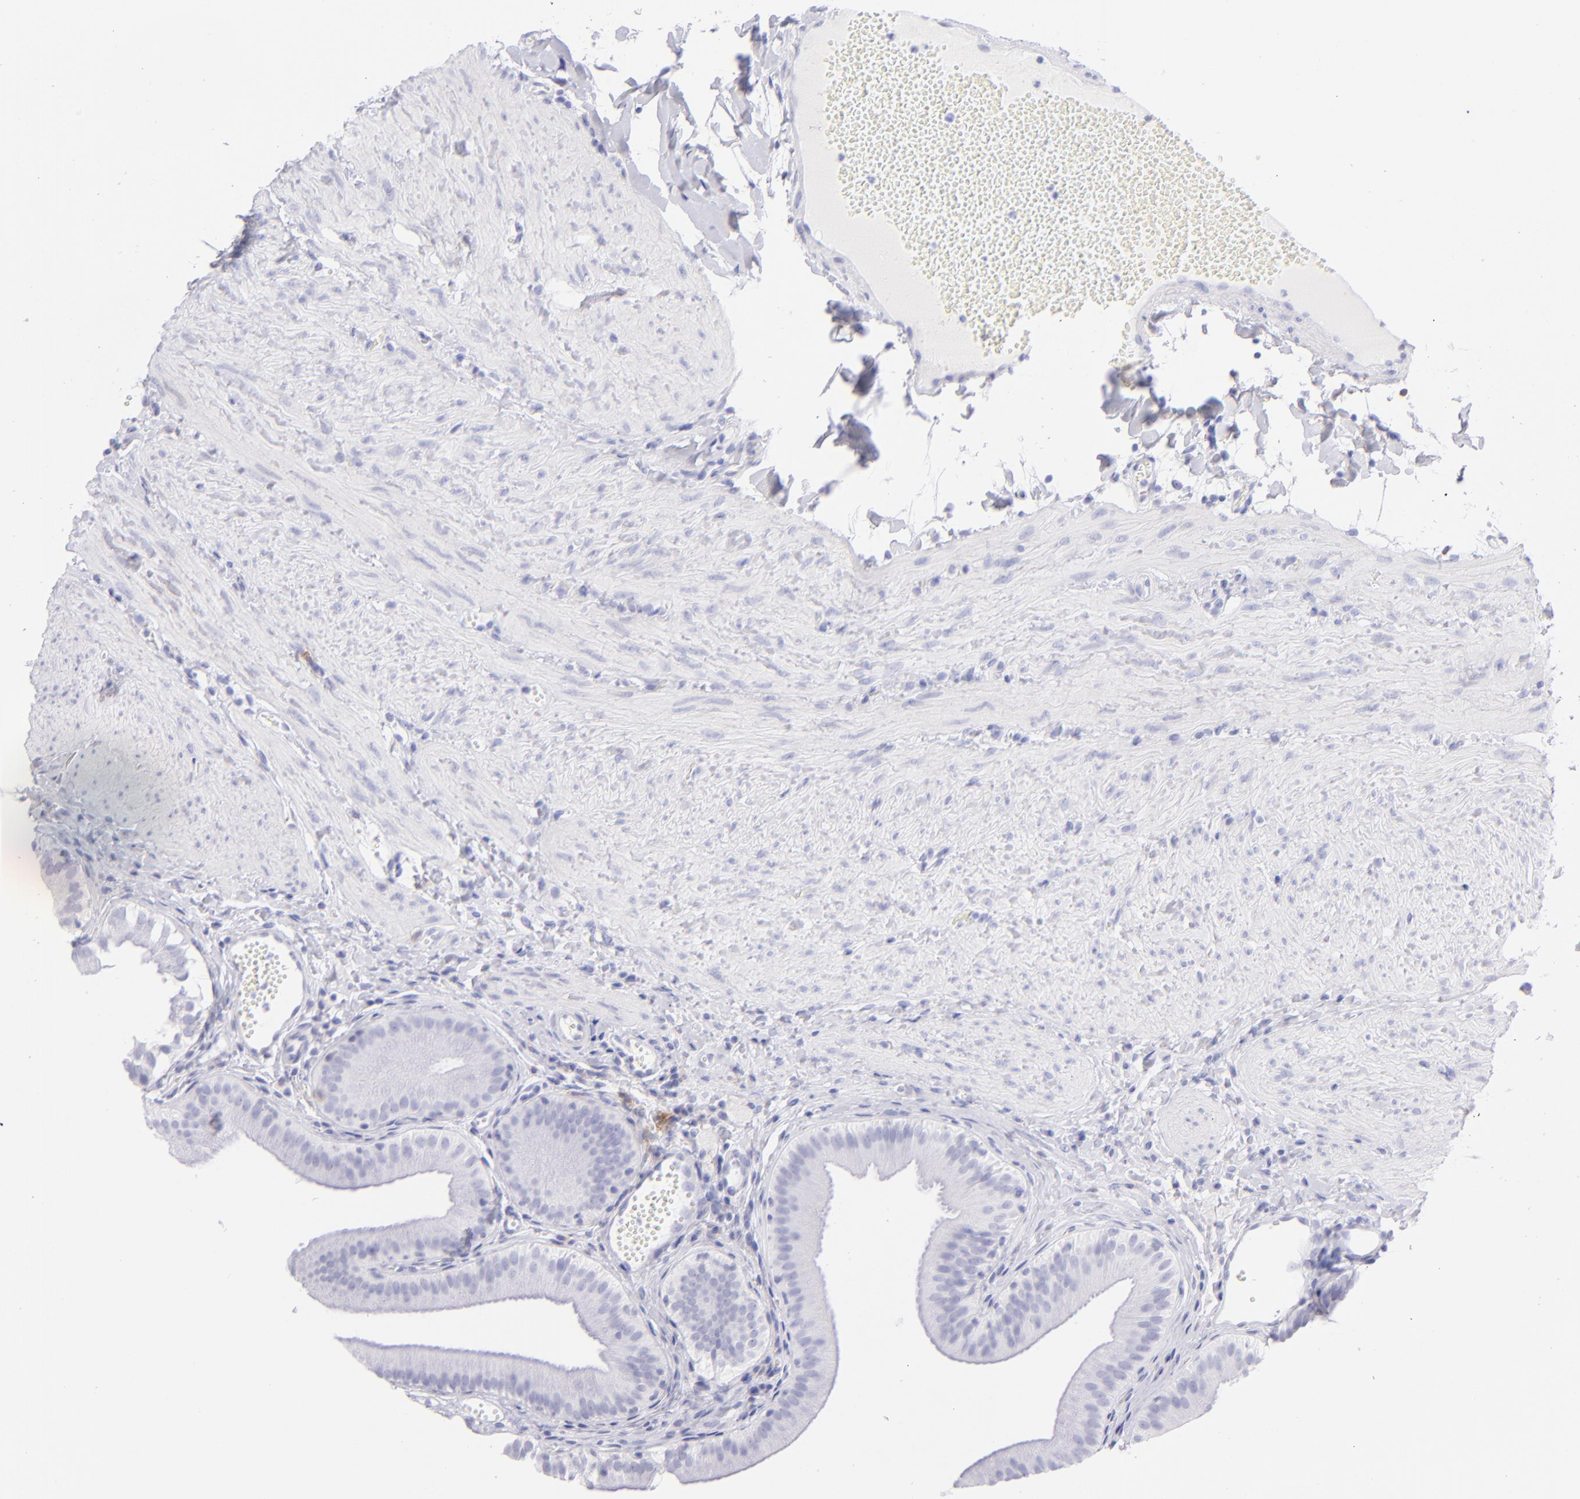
{"staining": {"intensity": "negative", "quantity": "none", "location": "none"}, "tissue": "gallbladder", "cell_type": "Glandular cells", "image_type": "normal", "snomed": [{"axis": "morphology", "description": "Normal tissue, NOS"}, {"axis": "topography", "description": "Gallbladder"}], "caption": "Immunohistochemistry image of benign human gallbladder stained for a protein (brown), which reveals no staining in glandular cells. The staining was performed using DAB to visualize the protein expression in brown, while the nuclei were stained in blue with hematoxylin (Magnification: 20x).", "gene": "CD72", "patient": {"sex": "female", "age": 24}}